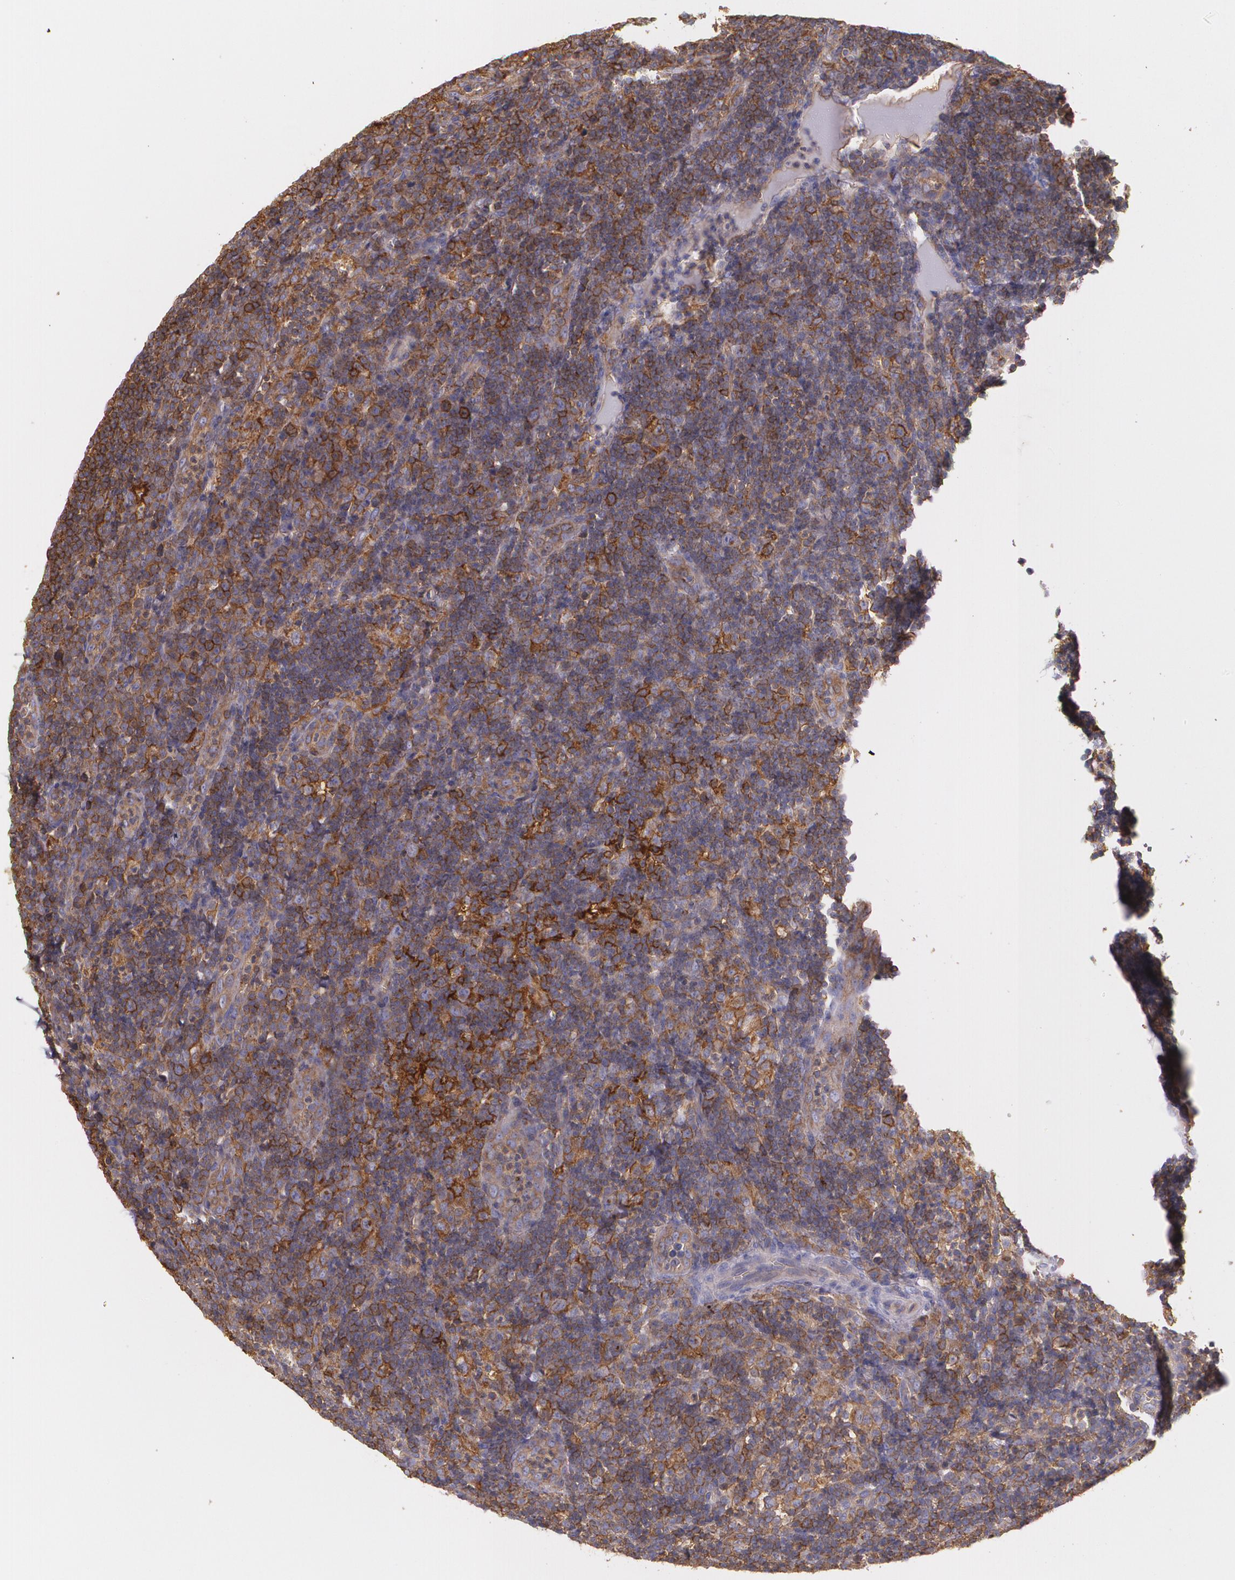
{"staining": {"intensity": "moderate", "quantity": ">75%", "location": "cytoplasmic/membranous"}, "tissue": "lymph node", "cell_type": "Non-germinal center cells", "image_type": "normal", "snomed": [{"axis": "morphology", "description": "Normal tissue, NOS"}, {"axis": "morphology", "description": "Inflammation, NOS"}, {"axis": "topography", "description": "Lymph node"}, {"axis": "topography", "description": "Salivary gland"}], "caption": "Brown immunohistochemical staining in normal lymph node demonstrates moderate cytoplasmic/membranous staining in about >75% of non-germinal center cells.", "gene": "B2M", "patient": {"sex": "male", "age": 3}}